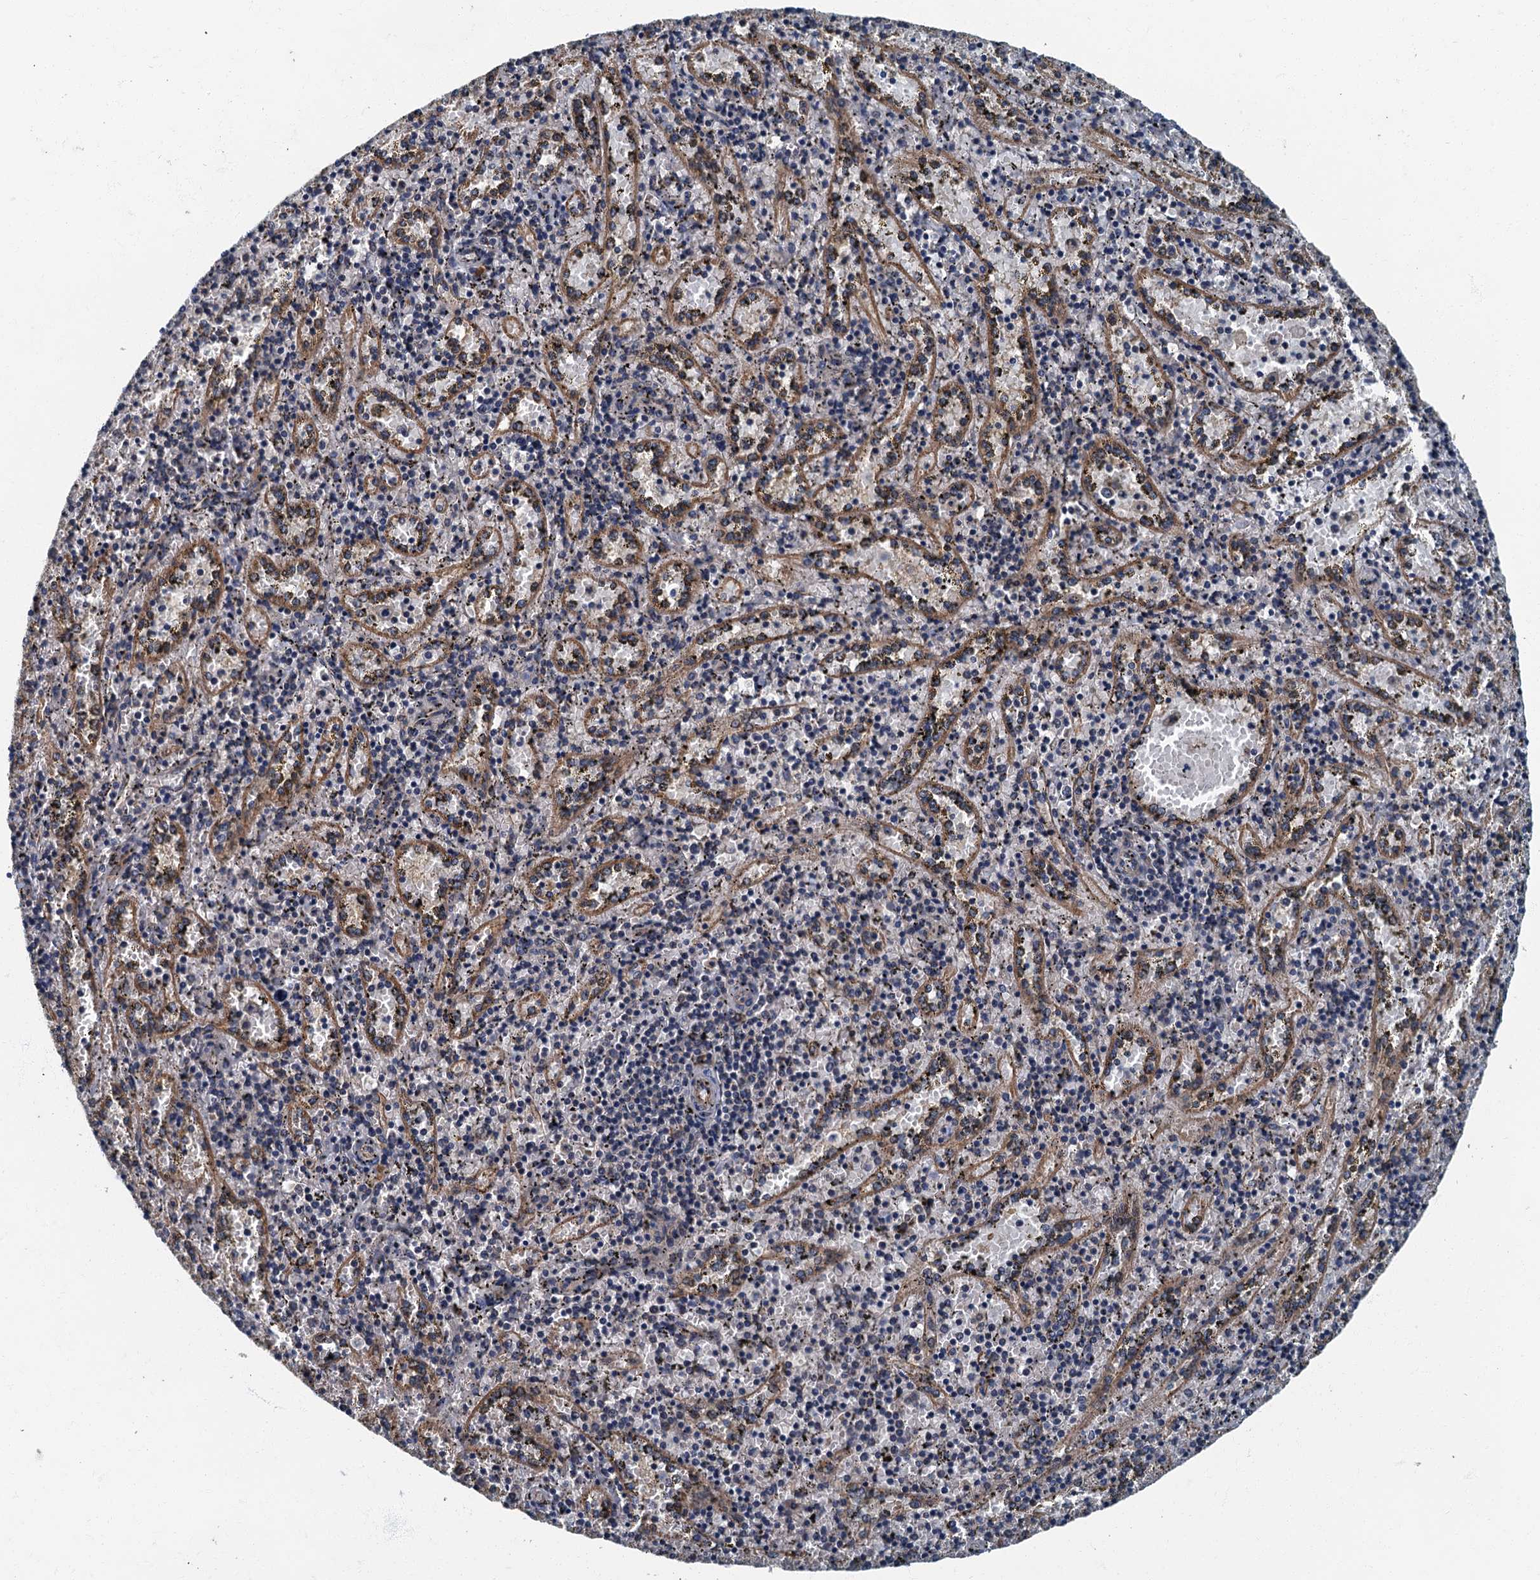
{"staining": {"intensity": "negative", "quantity": "none", "location": "none"}, "tissue": "spleen", "cell_type": "Cells in red pulp", "image_type": "normal", "snomed": [{"axis": "morphology", "description": "Normal tissue, NOS"}, {"axis": "topography", "description": "Spleen"}], "caption": "Immunohistochemistry (IHC) image of unremarkable spleen stained for a protein (brown), which demonstrates no staining in cells in red pulp.", "gene": "DDX49", "patient": {"sex": "male", "age": 11}}